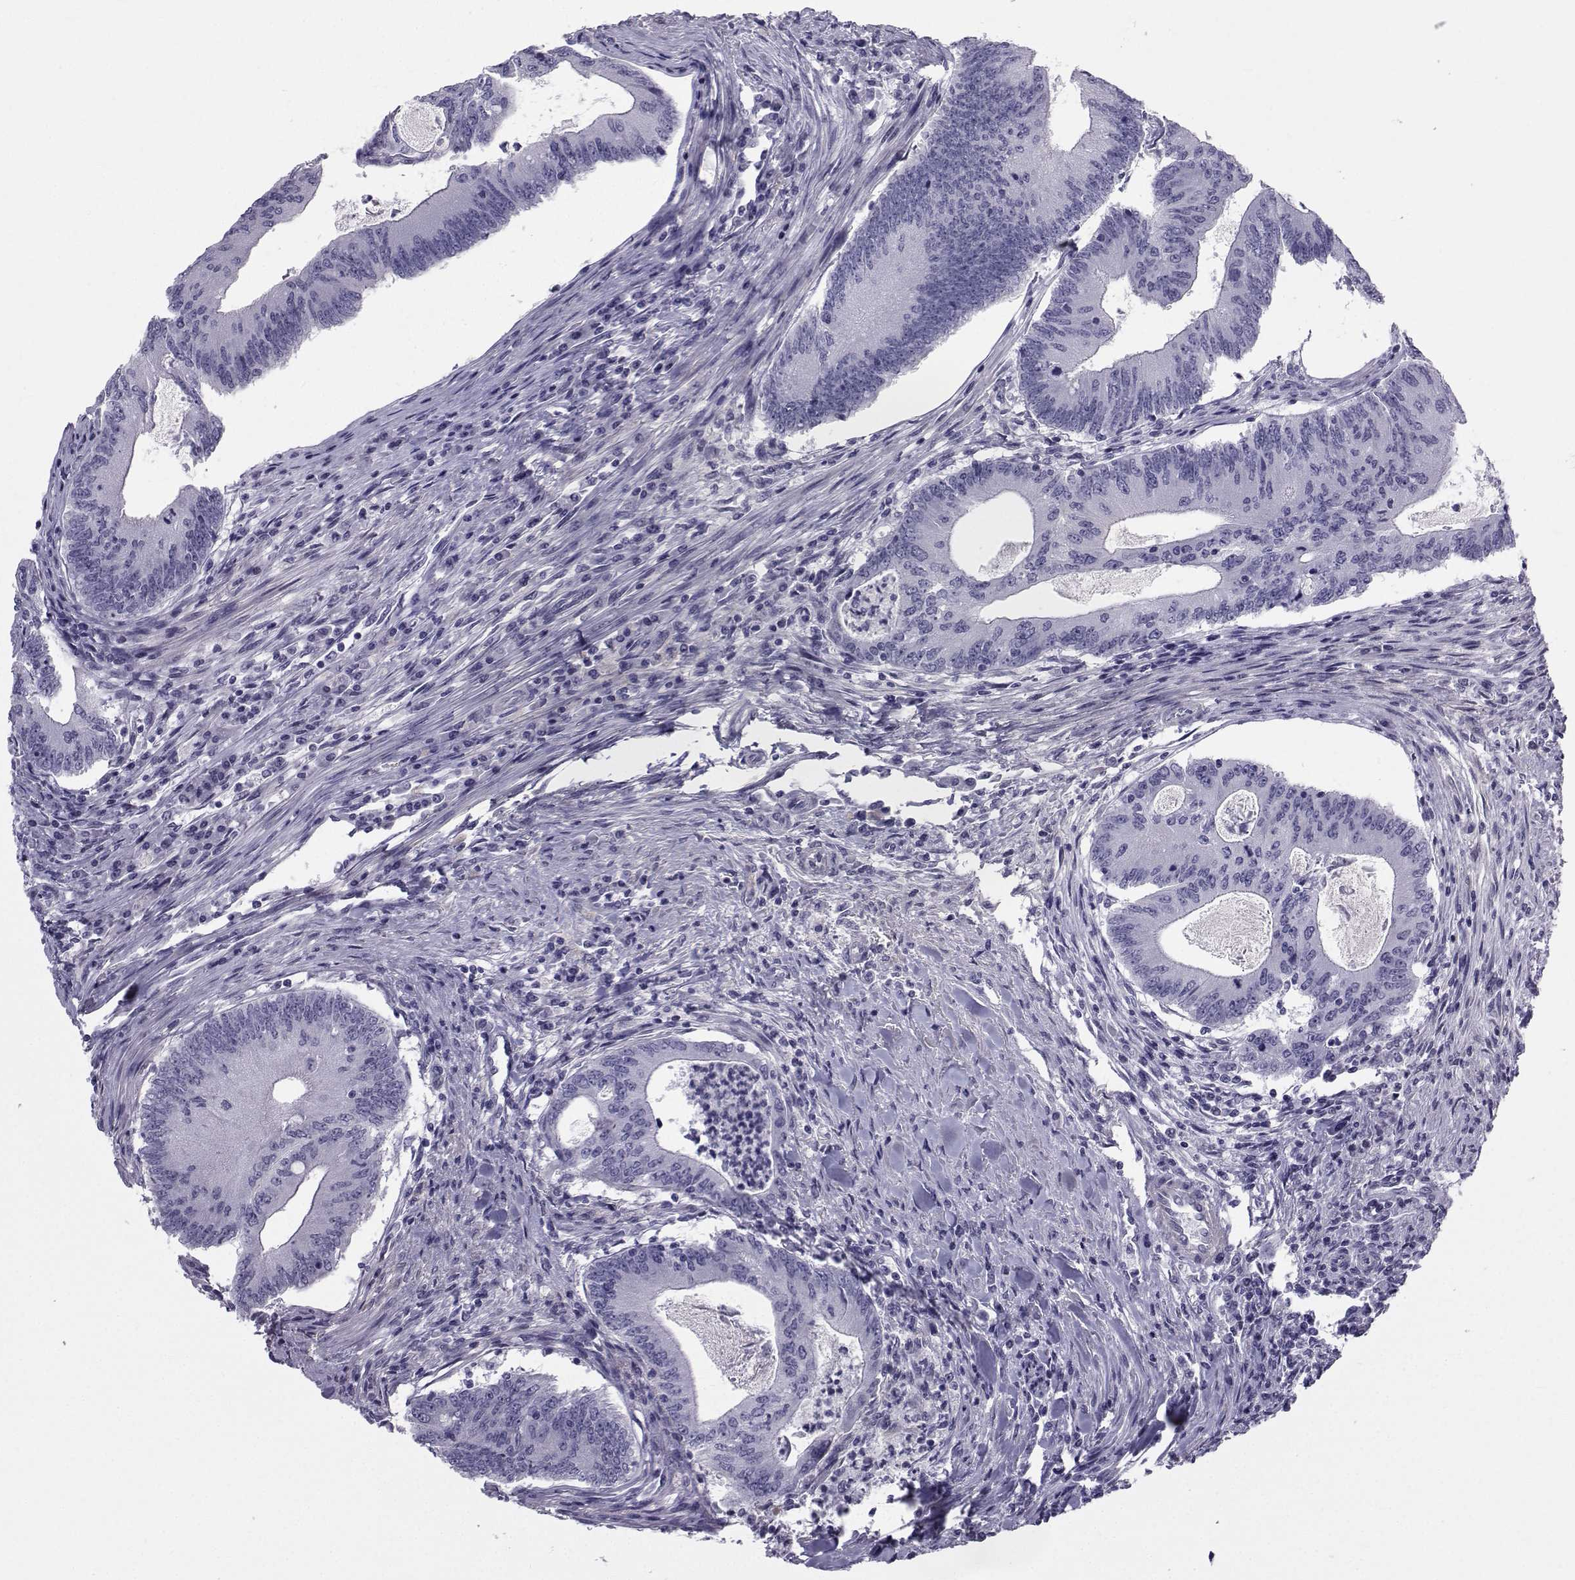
{"staining": {"intensity": "negative", "quantity": "none", "location": "none"}, "tissue": "colorectal cancer", "cell_type": "Tumor cells", "image_type": "cancer", "snomed": [{"axis": "morphology", "description": "Adenocarcinoma, NOS"}, {"axis": "topography", "description": "Colon"}], "caption": "Colorectal cancer was stained to show a protein in brown. There is no significant expression in tumor cells. (Stains: DAB immunohistochemistry with hematoxylin counter stain, Microscopy: brightfield microscopy at high magnification).", "gene": "SPANXD", "patient": {"sex": "female", "age": 70}}